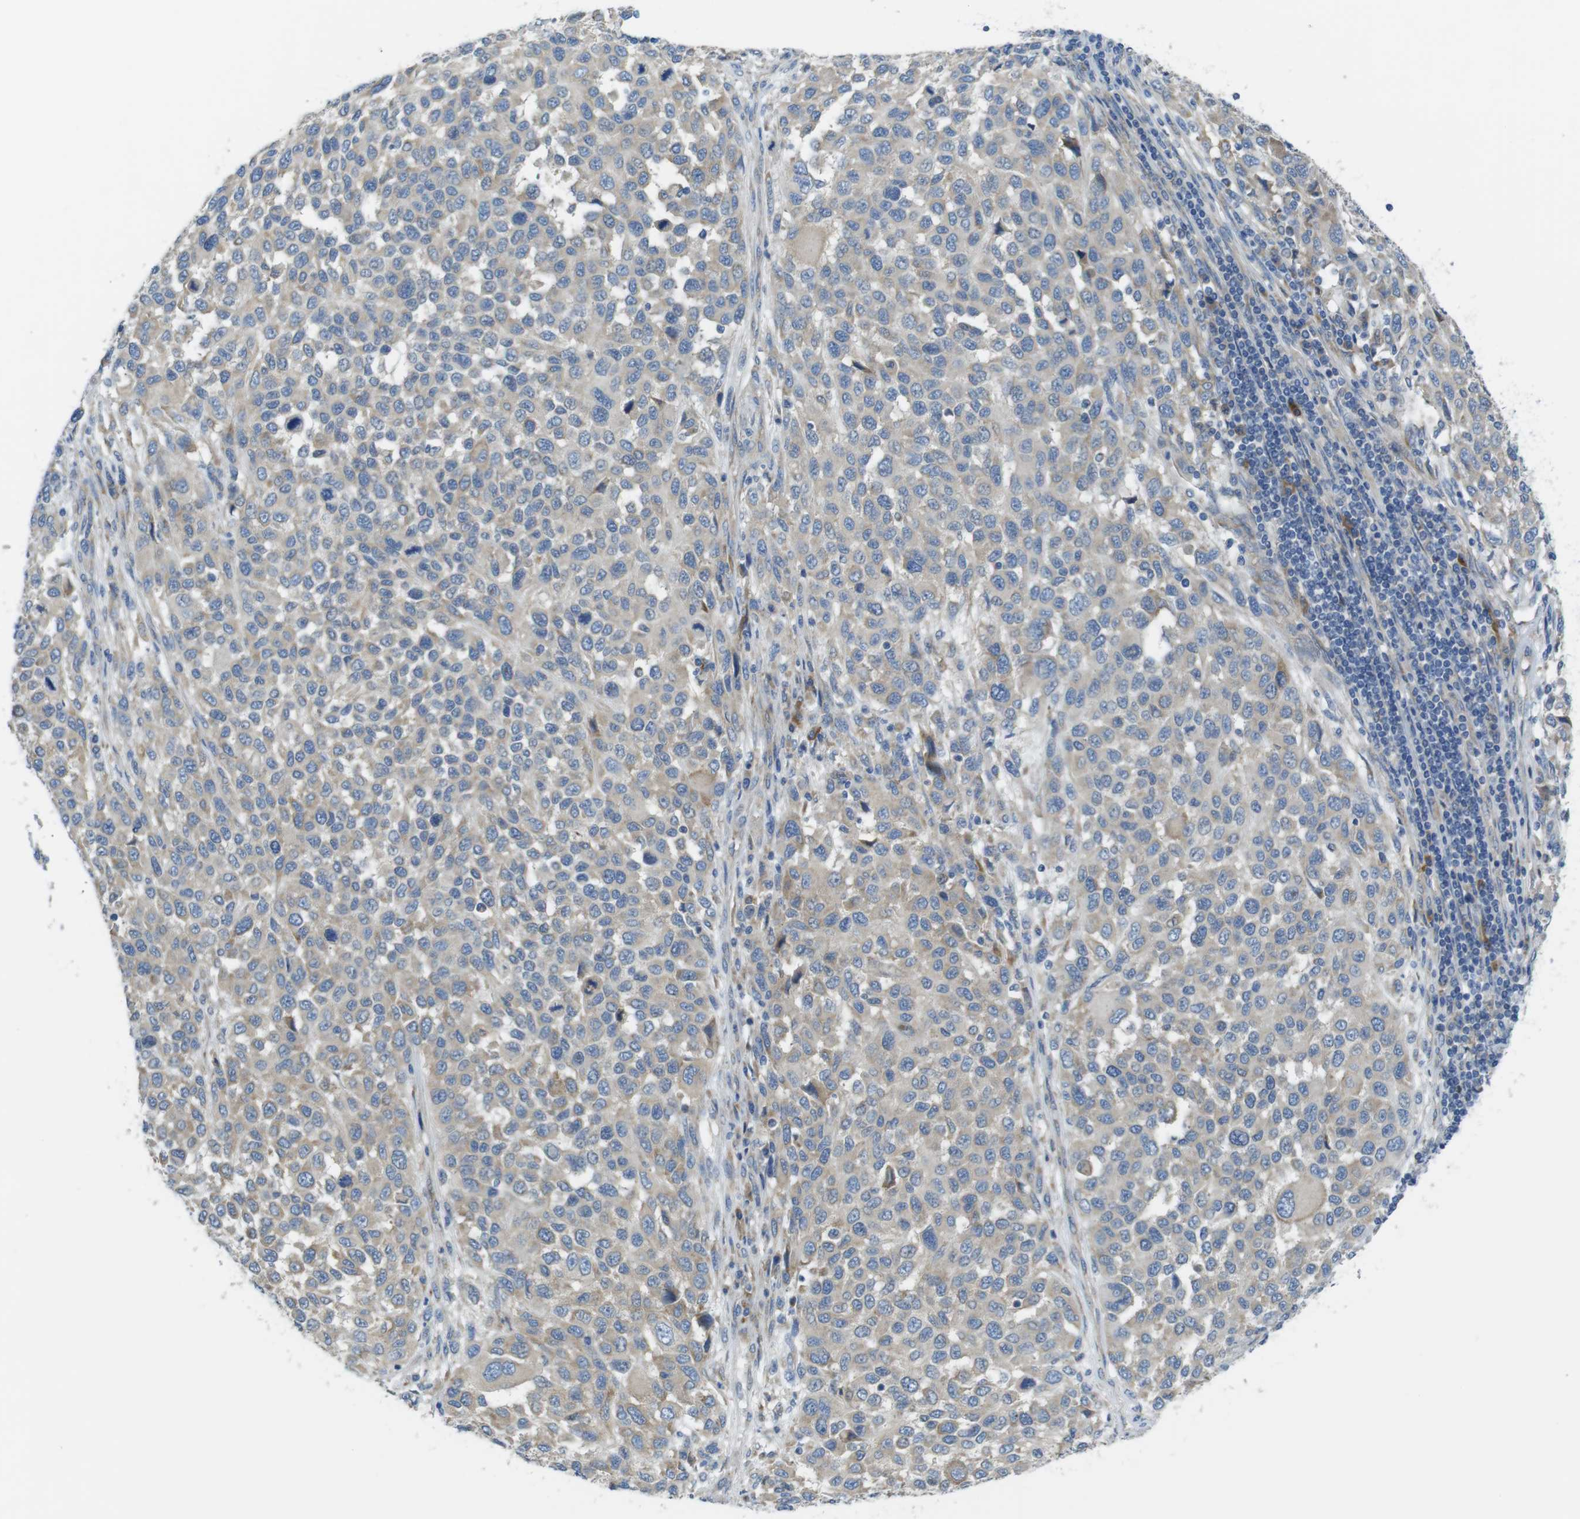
{"staining": {"intensity": "weak", "quantity": ">75%", "location": "cytoplasmic/membranous"}, "tissue": "melanoma", "cell_type": "Tumor cells", "image_type": "cancer", "snomed": [{"axis": "morphology", "description": "Malignant melanoma, Metastatic site"}, {"axis": "topography", "description": "Lymph node"}], "caption": "About >75% of tumor cells in human malignant melanoma (metastatic site) show weak cytoplasmic/membranous protein staining as visualized by brown immunohistochemical staining.", "gene": "TMEM234", "patient": {"sex": "male", "age": 61}}